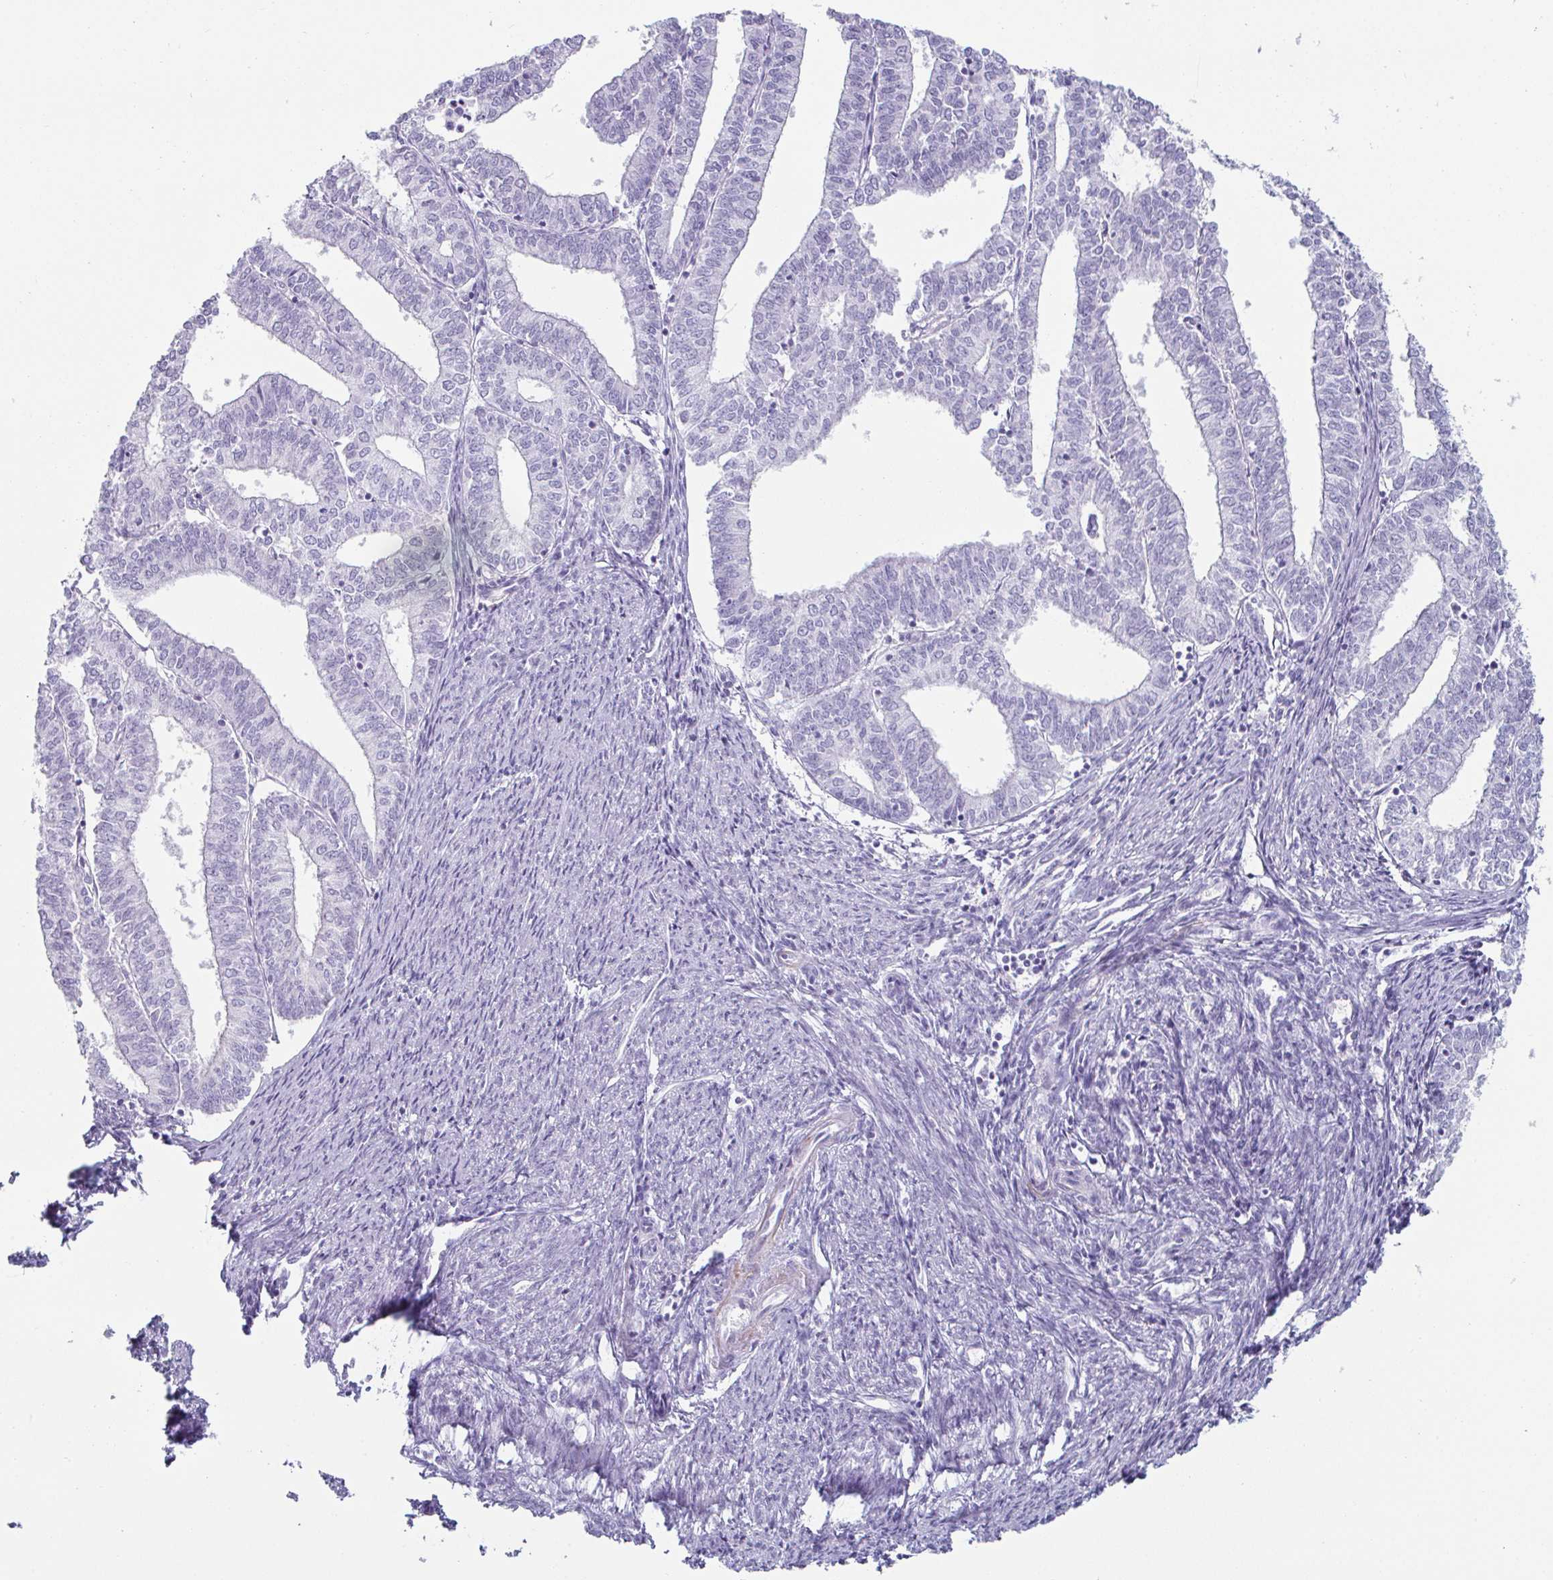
{"staining": {"intensity": "negative", "quantity": "none", "location": "none"}, "tissue": "endometrial cancer", "cell_type": "Tumor cells", "image_type": "cancer", "snomed": [{"axis": "morphology", "description": "Adenocarcinoma, NOS"}, {"axis": "topography", "description": "Endometrium"}], "caption": "This is a image of immunohistochemistry (IHC) staining of endometrial cancer (adenocarcinoma), which shows no positivity in tumor cells.", "gene": "CREG2", "patient": {"sex": "female", "age": 61}}